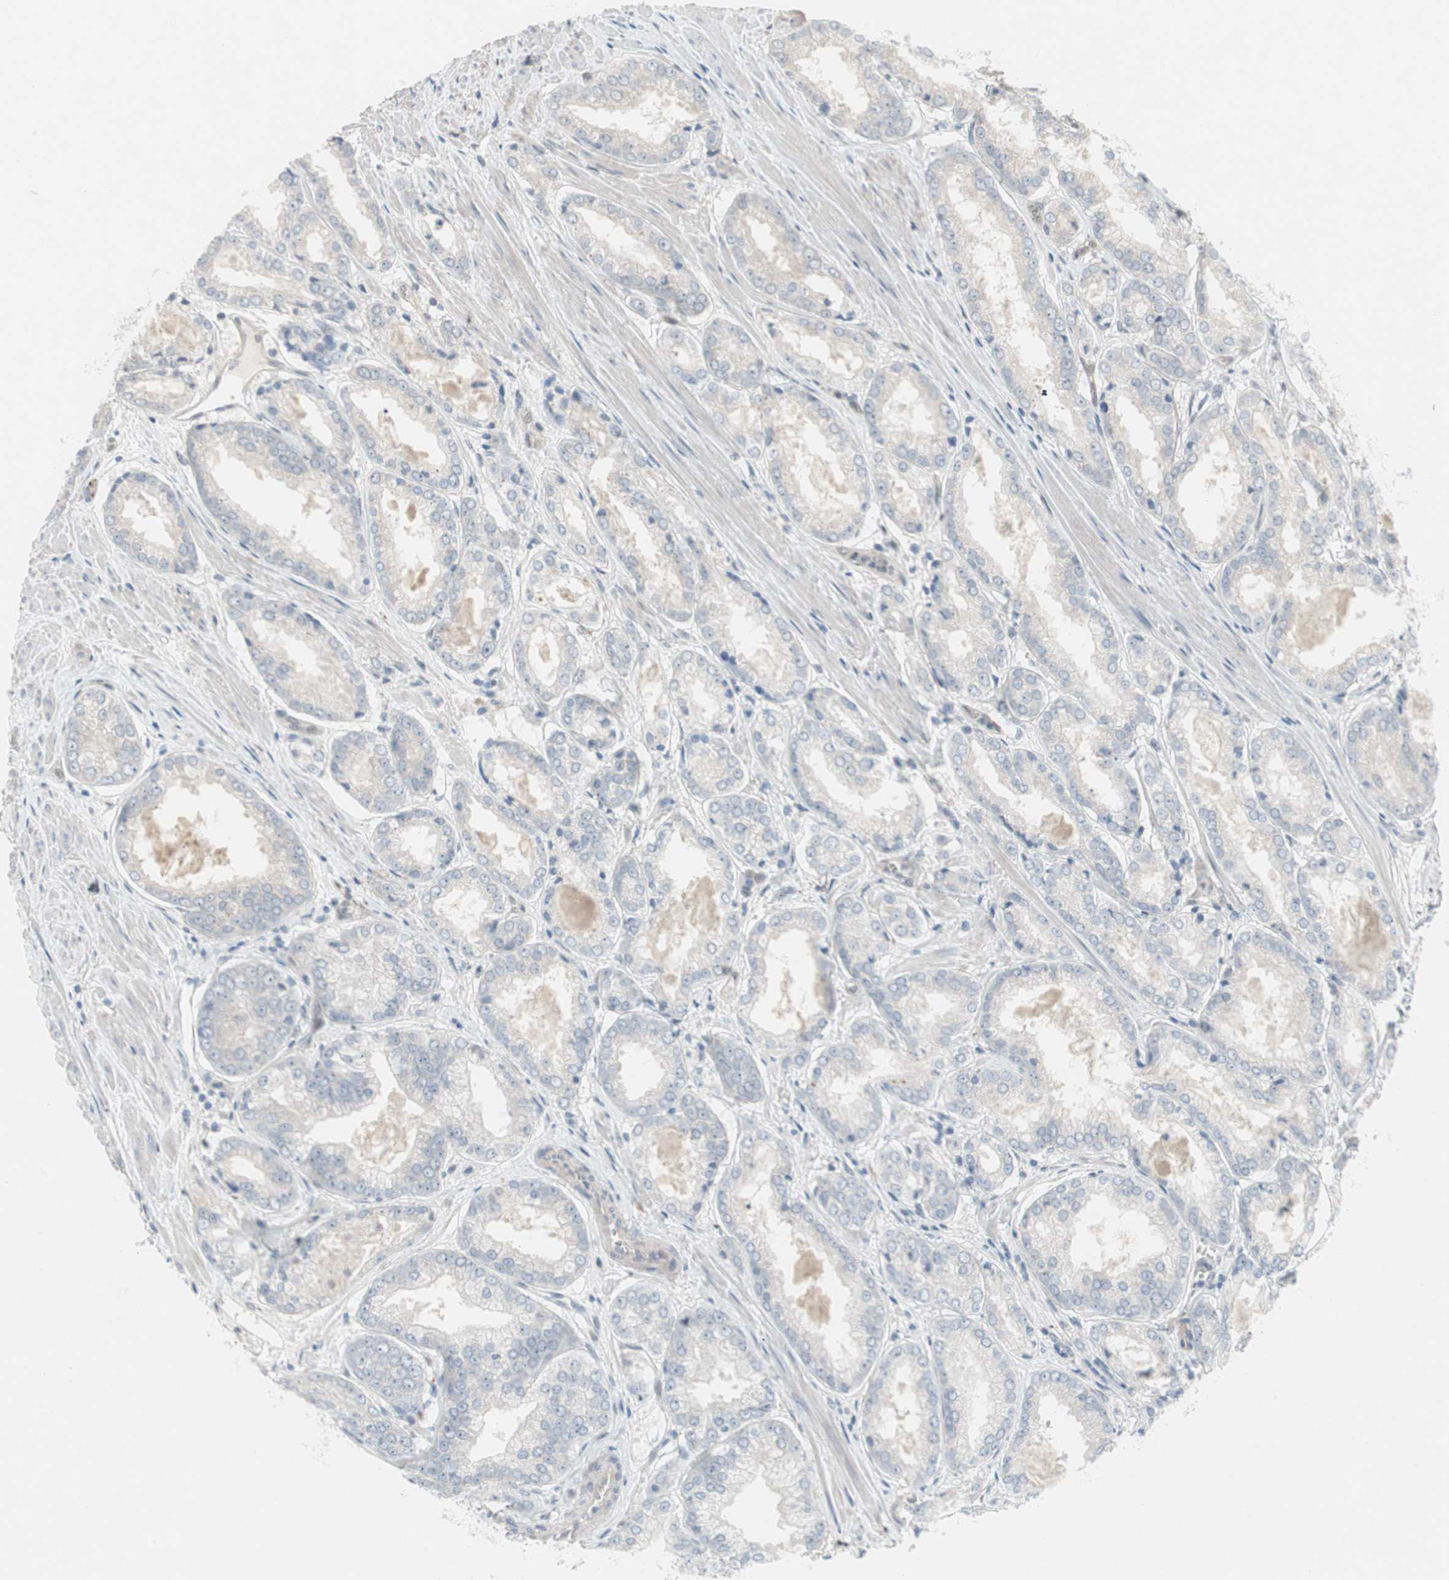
{"staining": {"intensity": "negative", "quantity": "none", "location": "none"}, "tissue": "prostate cancer", "cell_type": "Tumor cells", "image_type": "cancer", "snomed": [{"axis": "morphology", "description": "Adenocarcinoma, Low grade"}, {"axis": "topography", "description": "Prostate"}], "caption": "DAB (3,3'-diaminobenzidine) immunohistochemical staining of human low-grade adenocarcinoma (prostate) demonstrates no significant positivity in tumor cells. (DAB immunohistochemistry with hematoxylin counter stain).", "gene": "CAND2", "patient": {"sex": "male", "age": 64}}